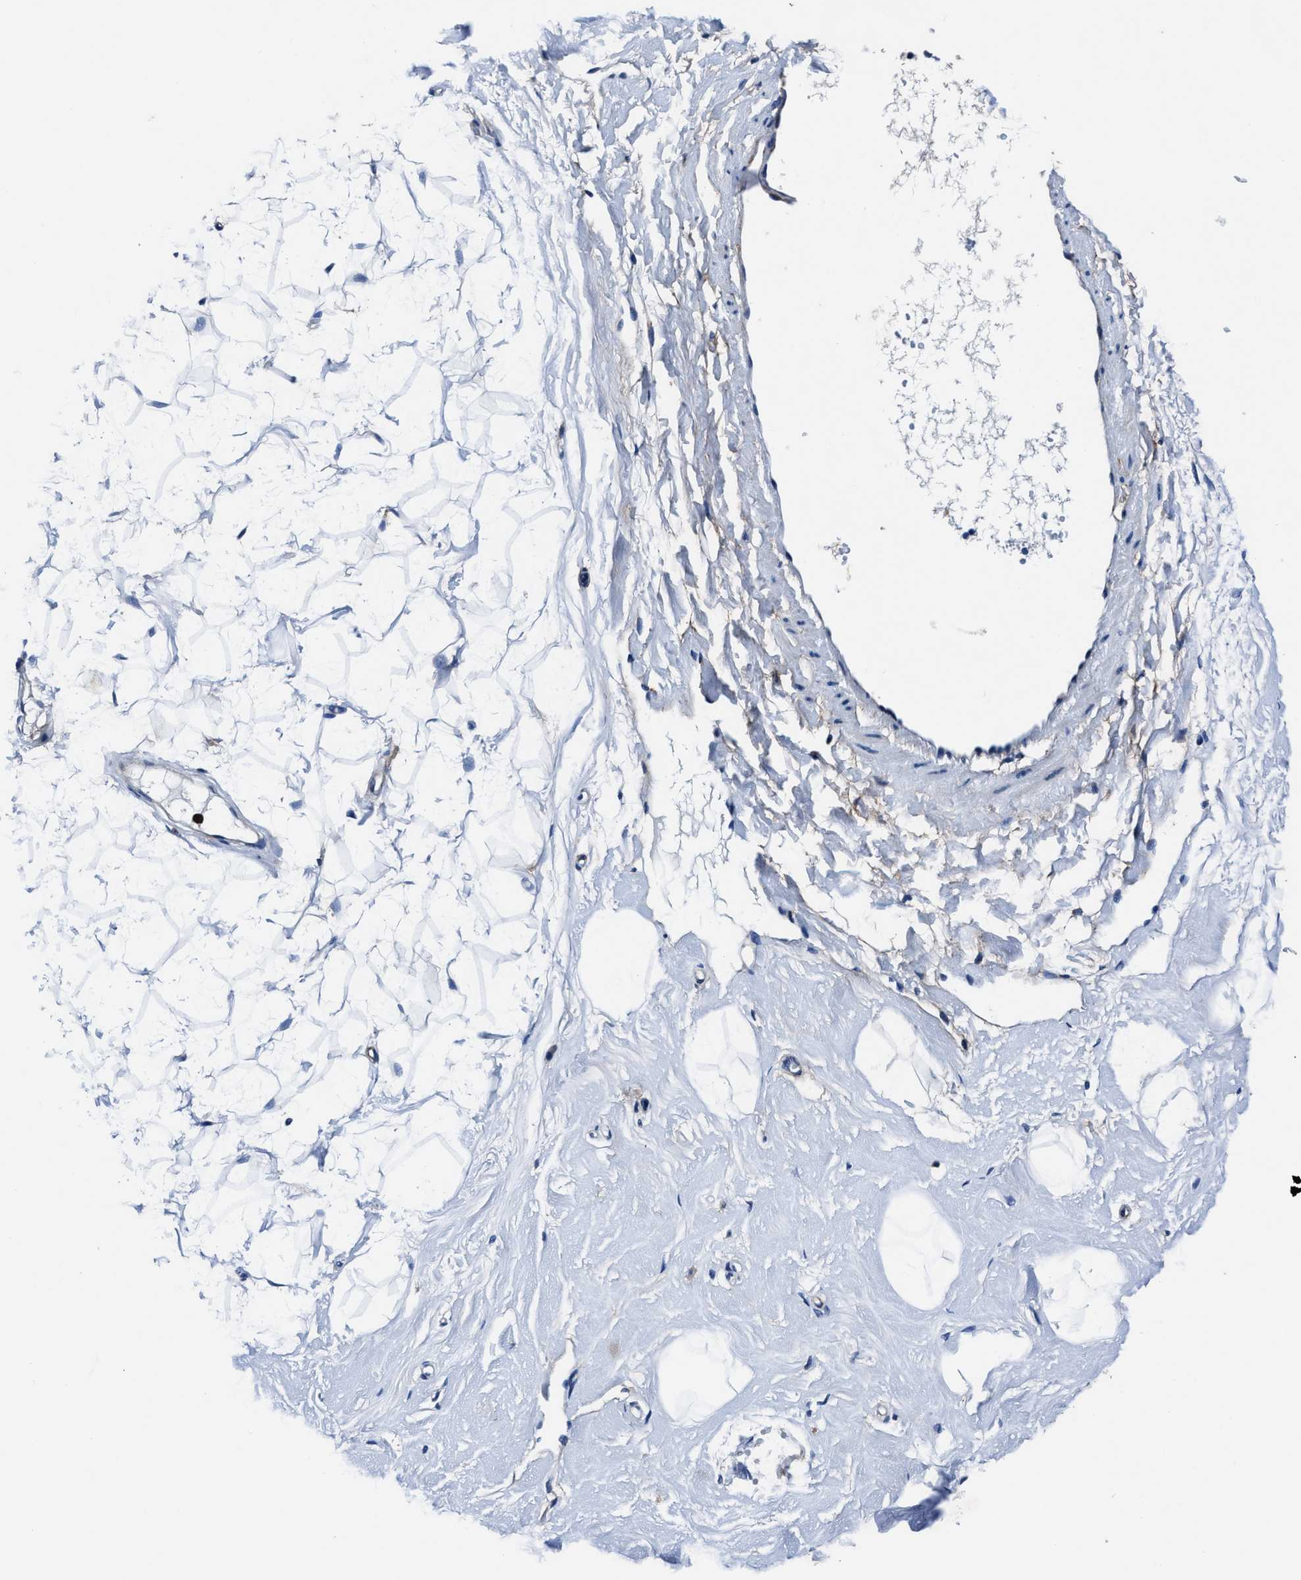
{"staining": {"intensity": "negative", "quantity": "none", "location": "none"}, "tissue": "breast", "cell_type": "Adipocytes", "image_type": "normal", "snomed": [{"axis": "morphology", "description": "Normal tissue, NOS"}, {"axis": "topography", "description": "Breast"}], "caption": "Micrograph shows no significant protein staining in adipocytes of unremarkable breast. (Stains: DAB (3,3'-diaminobenzidine) IHC with hematoxylin counter stain, Microscopy: brightfield microscopy at high magnification).", "gene": "FGL2", "patient": {"sex": "female", "age": 23}}